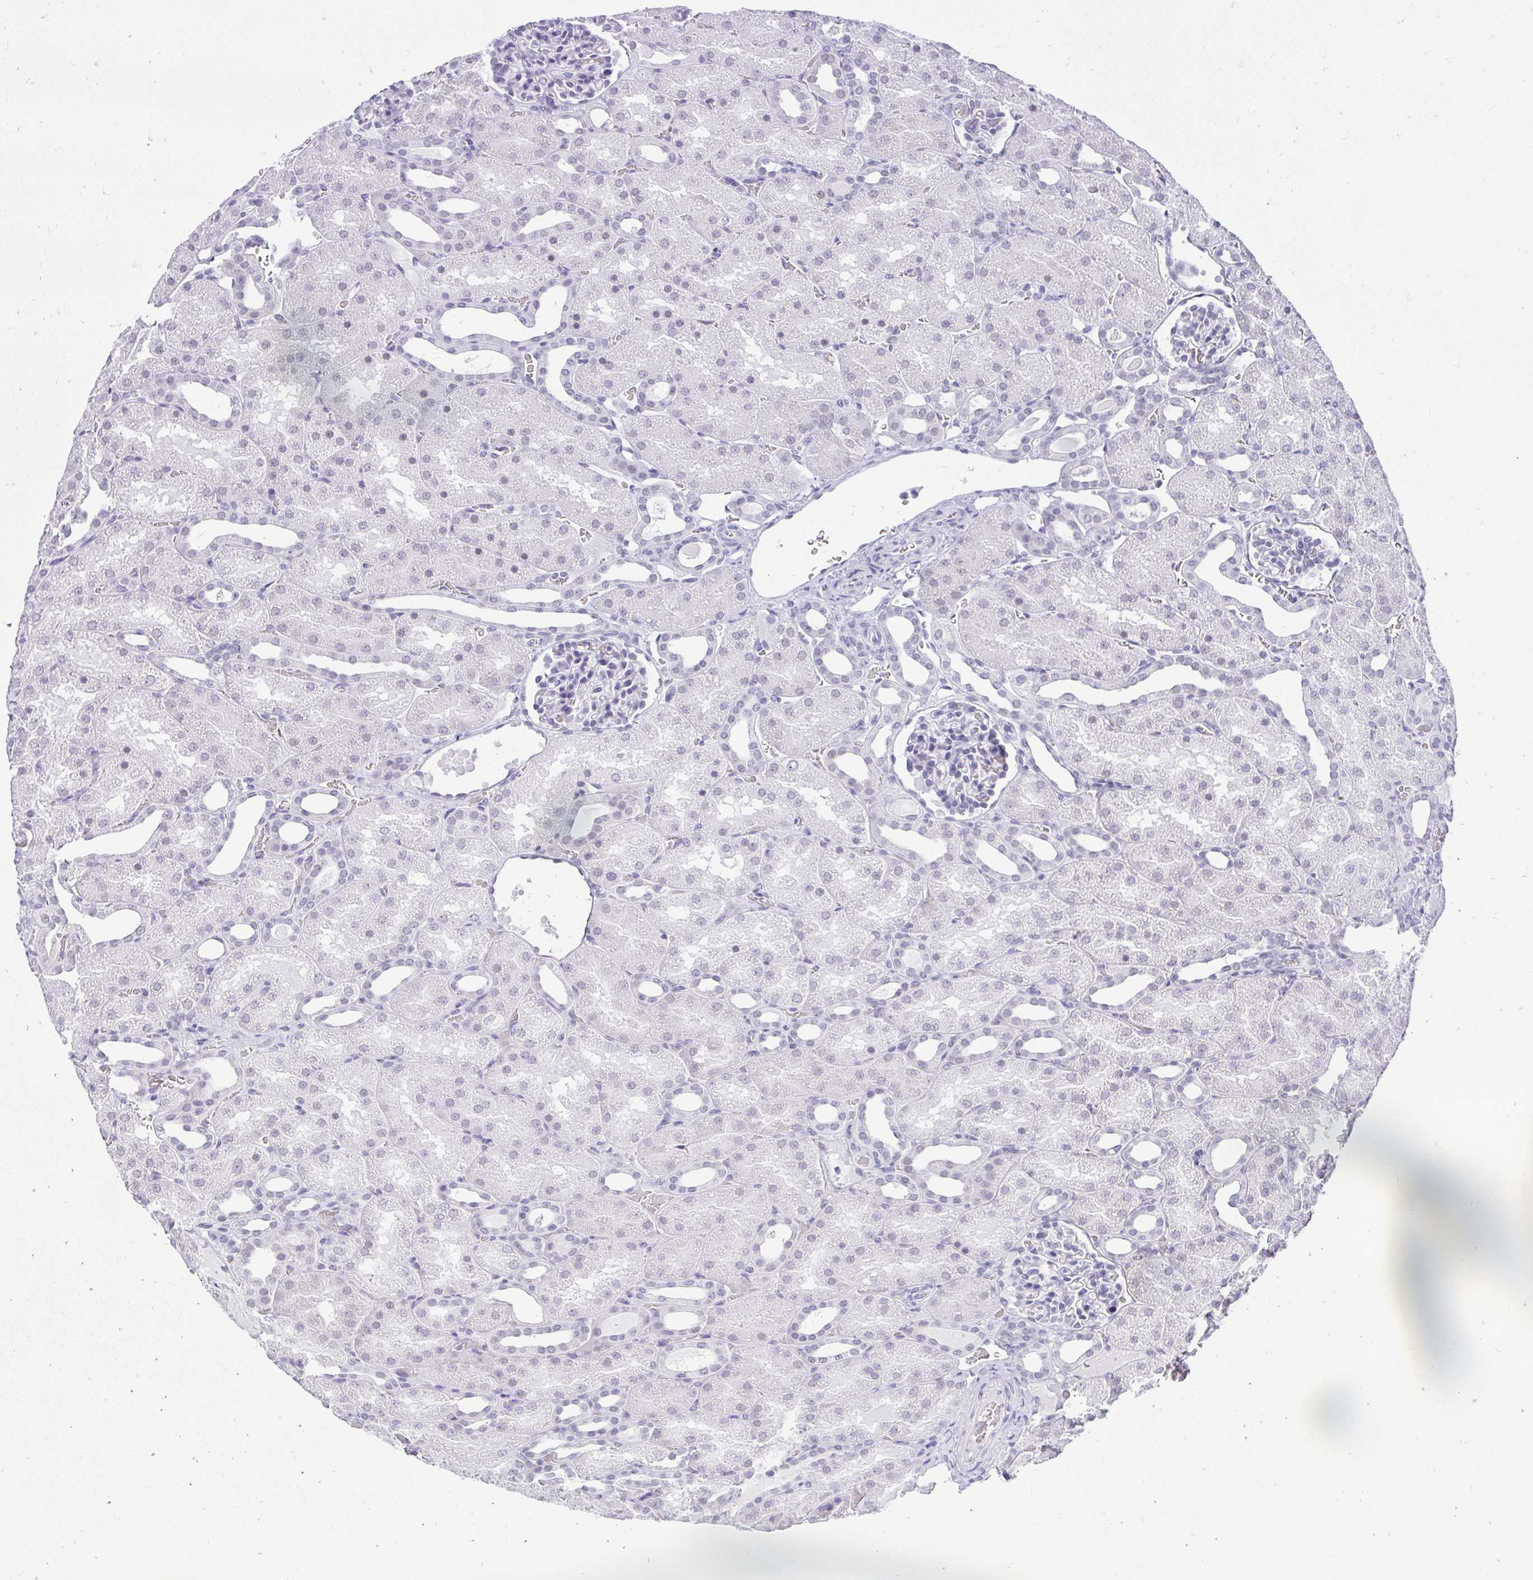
{"staining": {"intensity": "negative", "quantity": "none", "location": "none"}, "tissue": "kidney", "cell_type": "Cells in glomeruli", "image_type": "normal", "snomed": [{"axis": "morphology", "description": "Normal tissue, NOS"}, {"axis": "topography", "description": "Kidney"}], "caption": "Immunohistochemistry (IHC) image of benign kidney: human kidney stained with DAB (3,3'-diaminobenzidine) displays no significant protein expression in cells in glomeruli.", "gene": "PLA2G1B", "patient": {"sex": "male", "age": 2}}